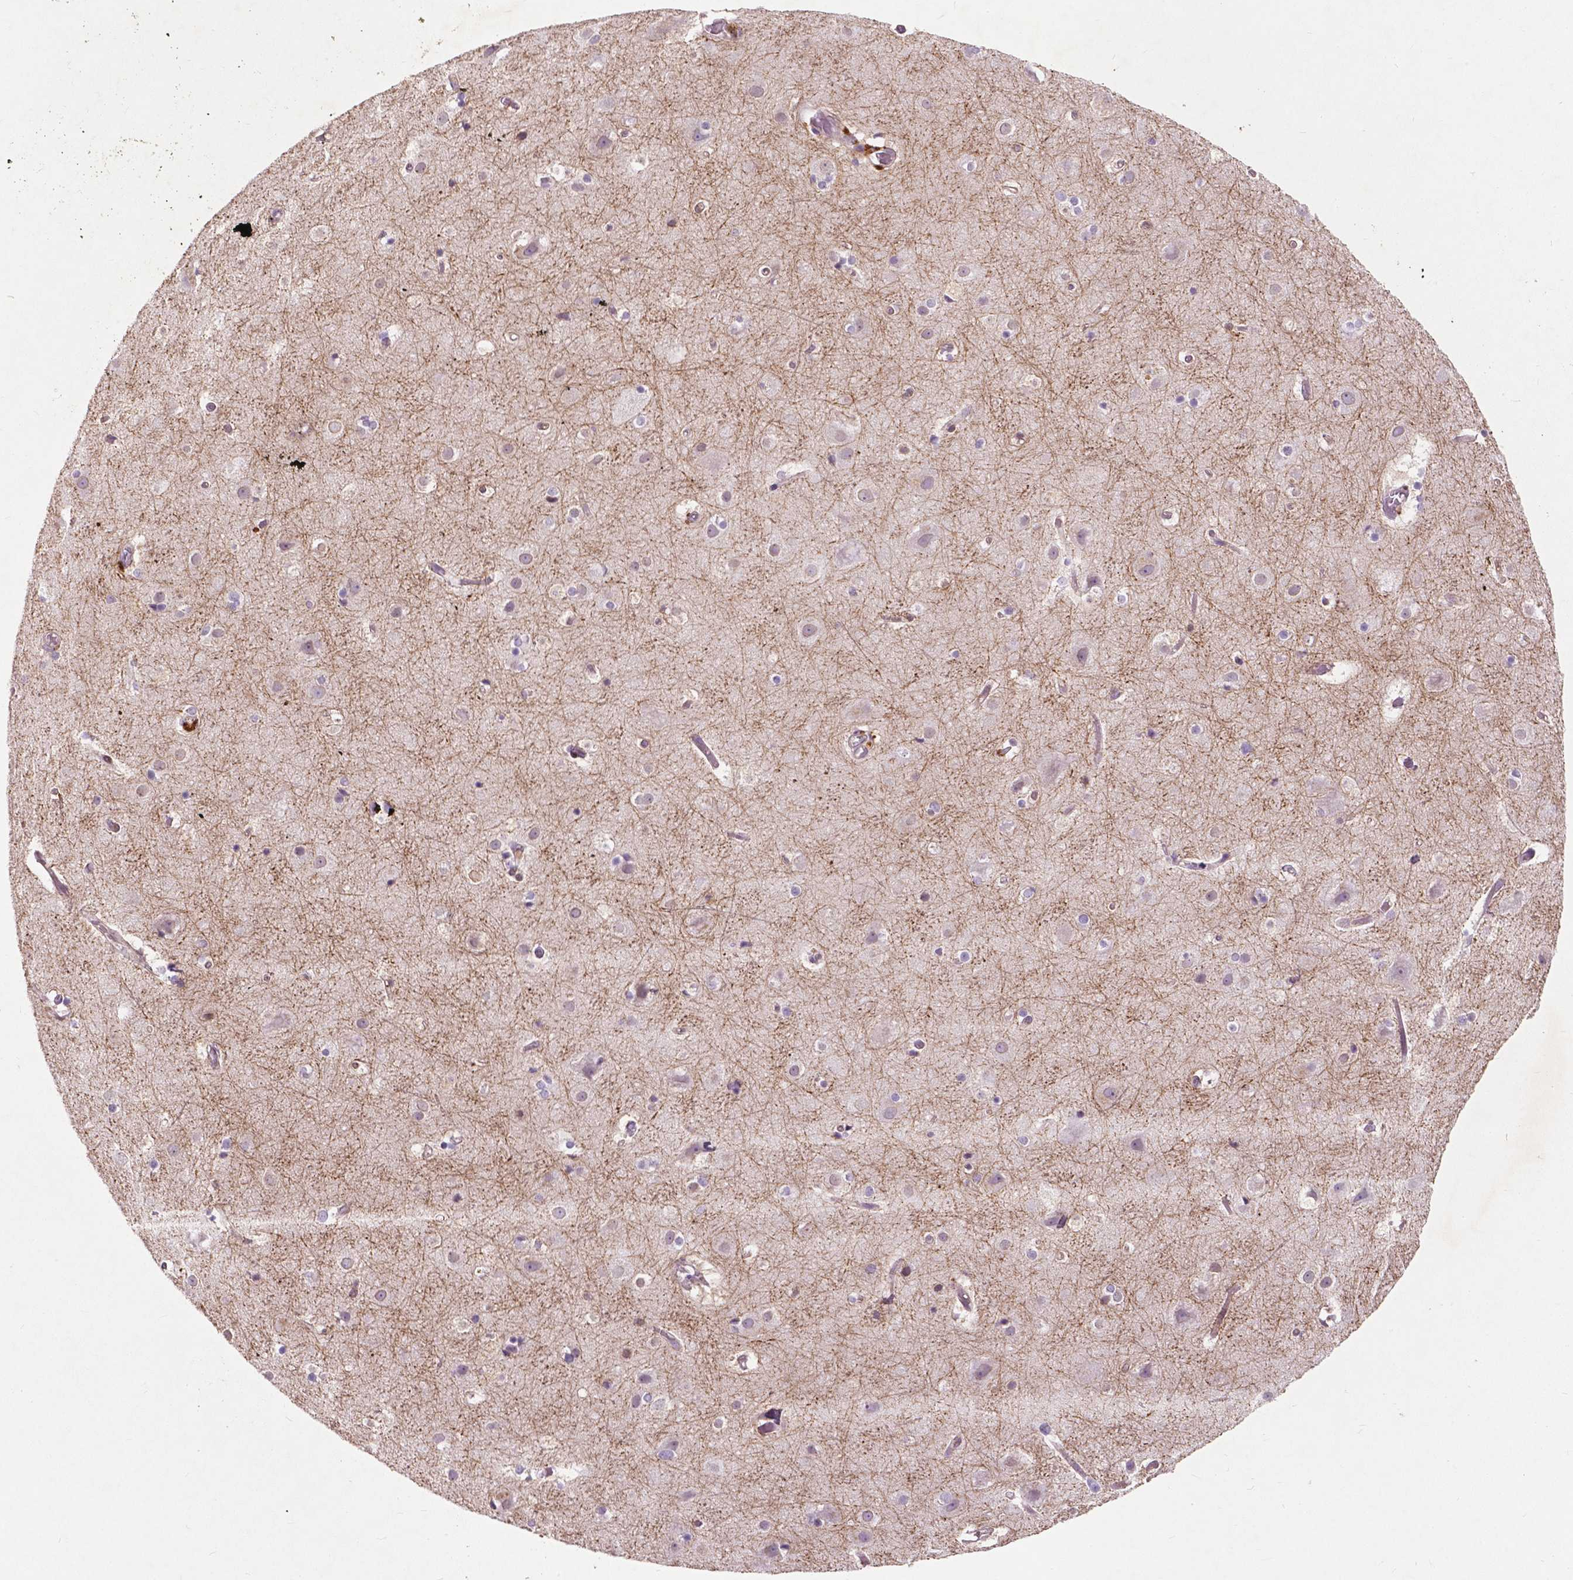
{"staining": {"intensity": "weak", "quantity": "25%-75%", "location": "cytoplasmic/membranous"}, "tissue": "cerebral cortex", "cell_type": "Endothelial cells", "image_type": "normal", "snomed": [{"axis": "morphology", "description": "Normal tissue, NOS"}, {"axis": "topography", "description": "Cerebral cortex"}], "caption": "Cerebral cortex stained with DAB (3,3'-diaminobenzidine) immunohistochemistry shows low levels of weak cytoplasmic/membranous expression in about 25%-75% of endothelial cells.", "gene": "GPR37", "patient": {"sex": "female", "age": 52}}